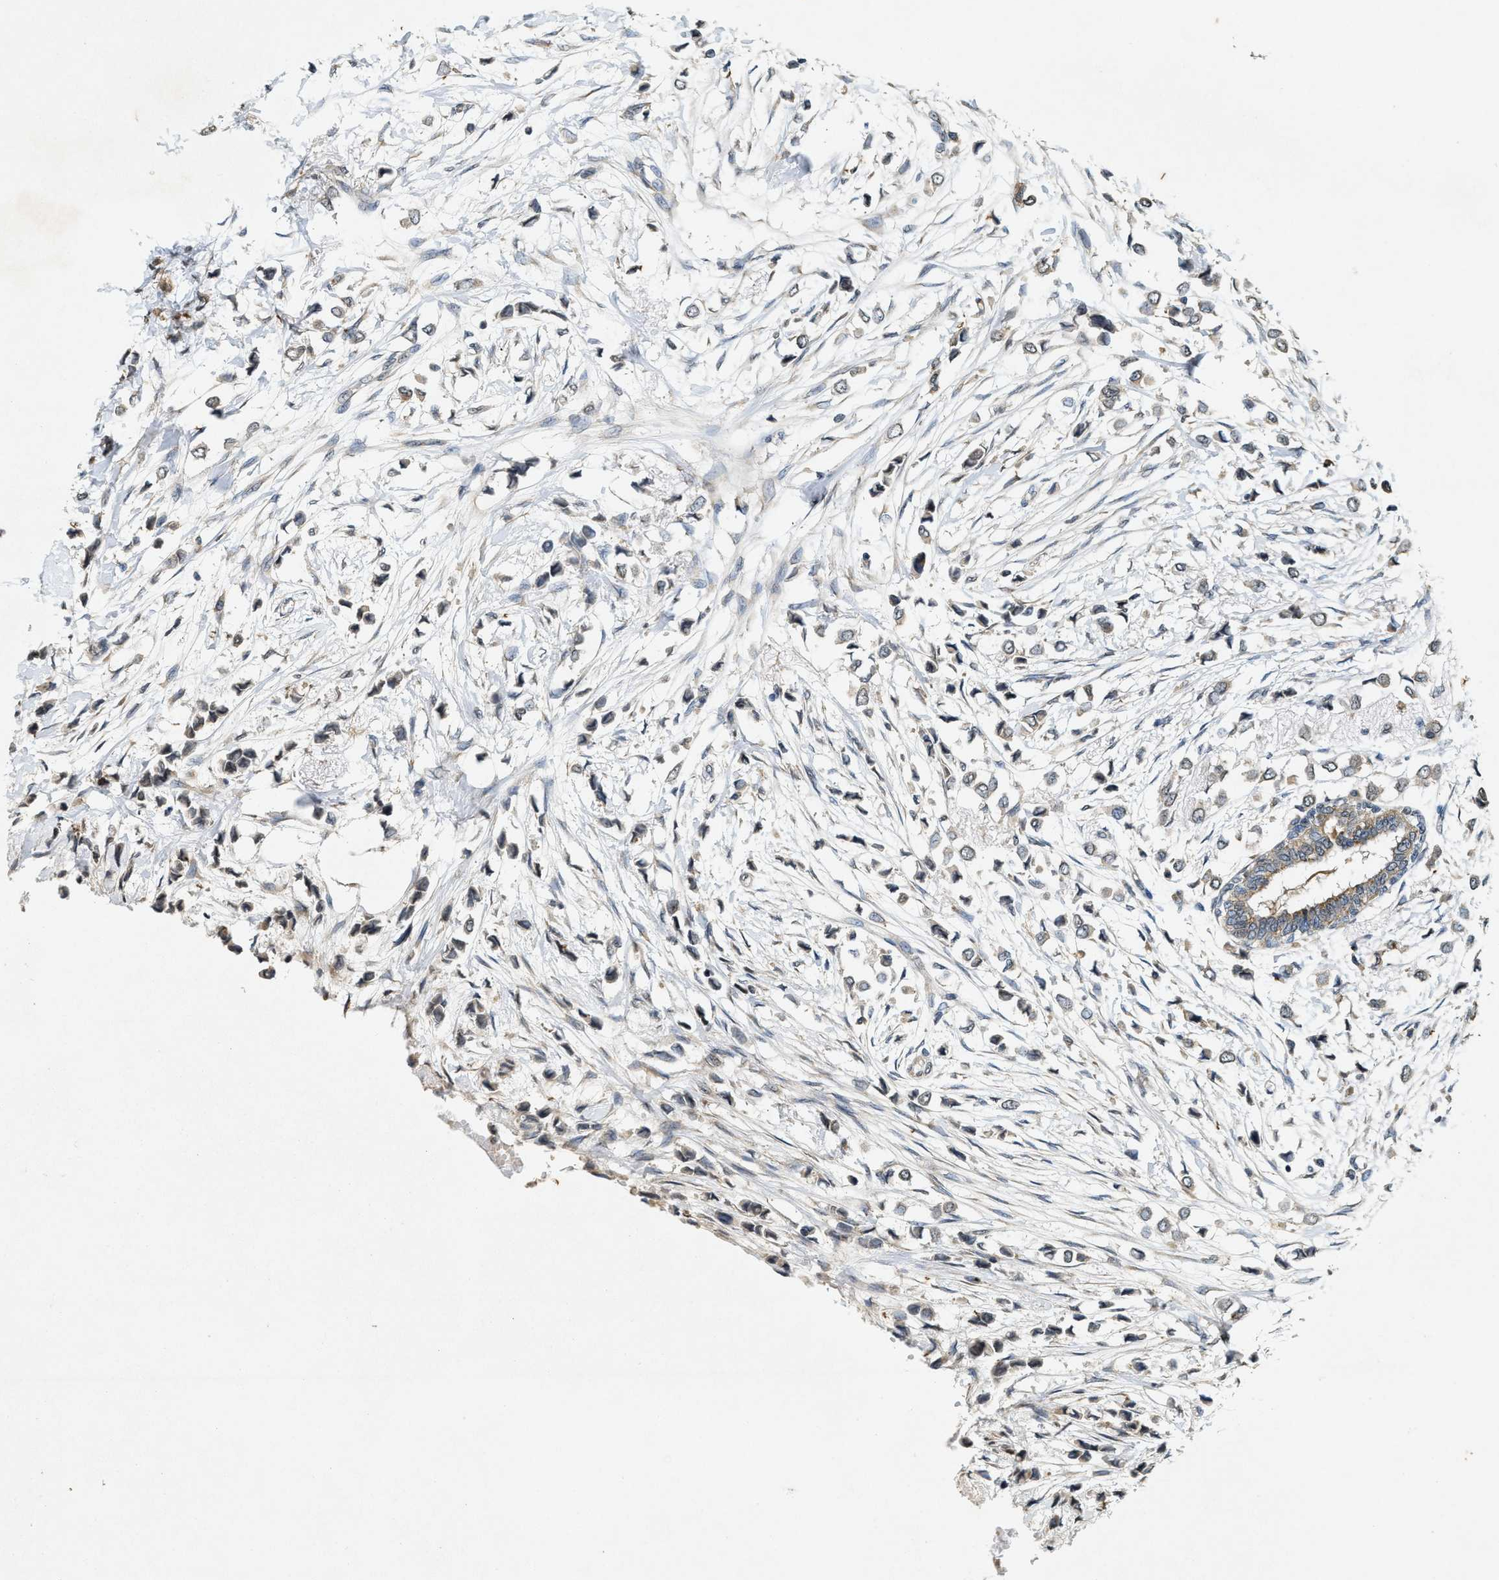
{"staining": {"intensity": "weak", "quantity": "25%-75%", "location": "cytoplasmic/membranous"}, "tissue": "breast cancer", "cell_type": "Tumor cells", "image_type": "cancer", "snomed": [{"axis": "morphology", "description": "Lobular carcinoma"}, {"axis": "topography", "description": "Breast"}], "caption": "Tumor cells exhibit low levels of weak cytoplasmic/membranous staining in approximately 25%-75% of cells in breast cancer (lobular carcinoma). (Brightfield microscopy of DAB IHC at high magnification).", "gene": "KIF21A", "patient": {"sex": "female", "age": 51}}